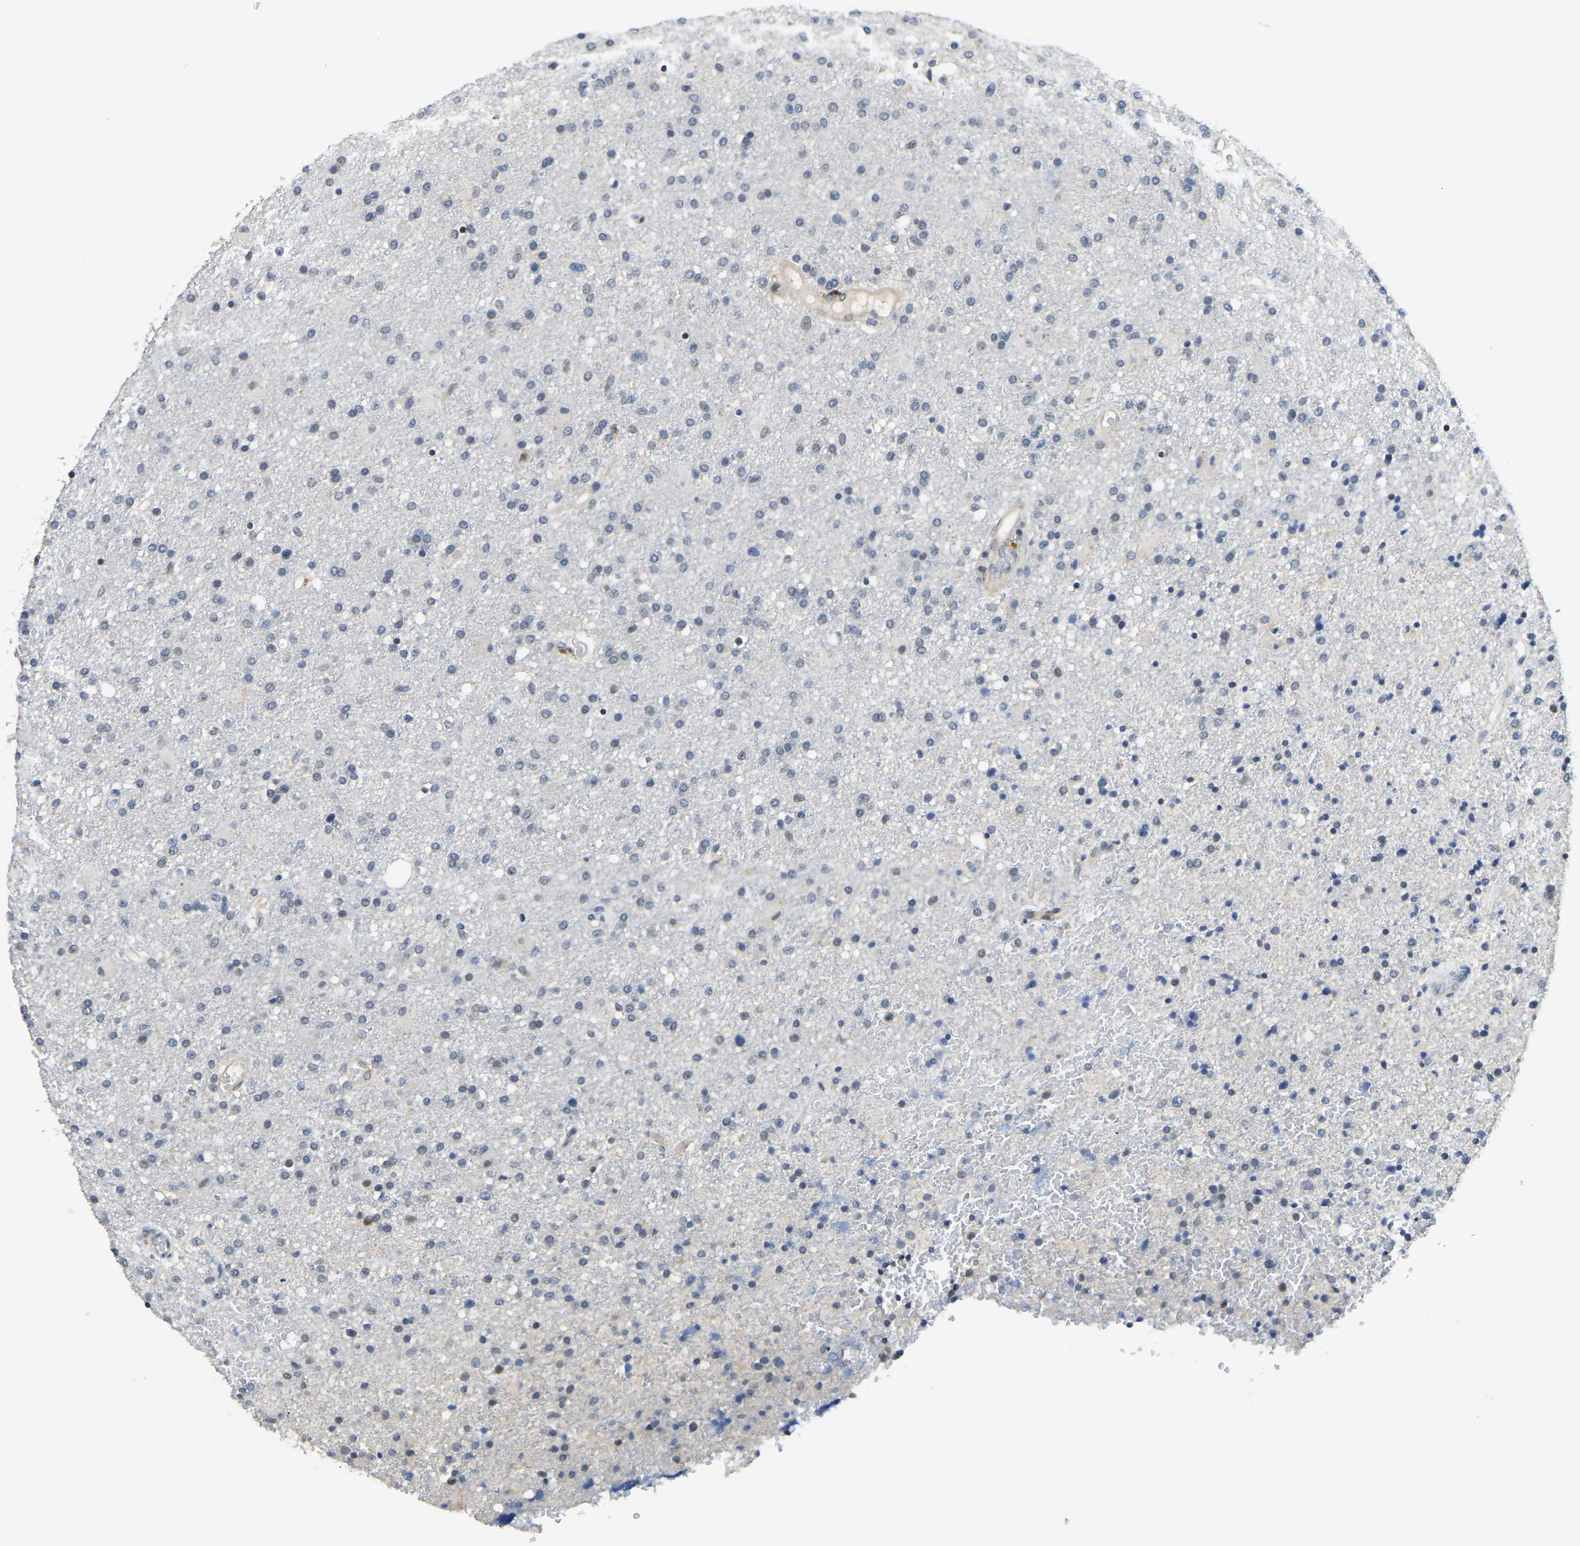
{"staining": {"intensity": "weak", "quantity": "<25%", "location": "nuclear"}, "tissue": "glioma", "cell_type": "Tumor cells", "image_type": "cancer", "snomed": [{"axis": "morphology", "description": "Glioma, malignant, High grade"}, {"axis": "topography", "description": "Brain"}], "caption": "Immunohistochemical staining of human glioma displays no significant staining in tumor cells.", "gene": "AHNAK", "patient": {"sex": "male", "age": 72}}